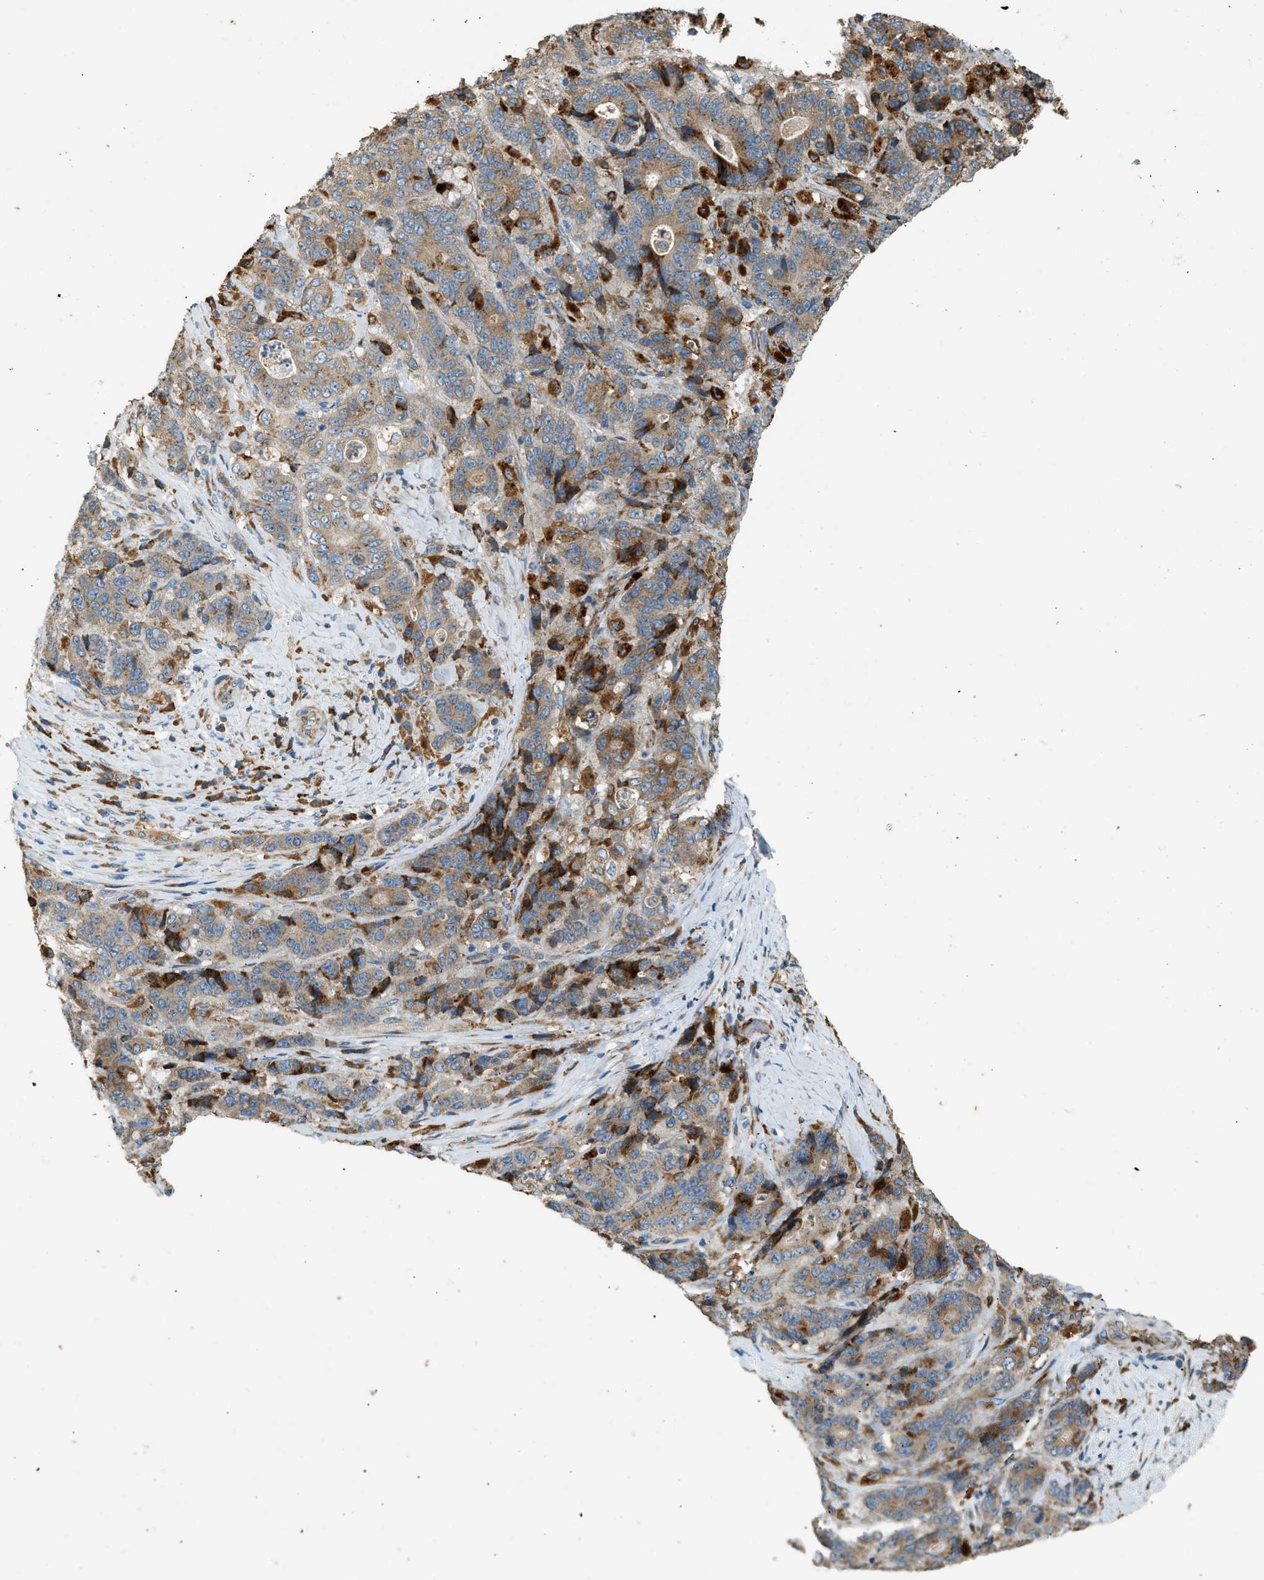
{"staining": {"intensity": "moderate", "quantity": ">75%", "location": "cytoplasmic/membranous"}, "tissue": "stomach cancer", "cell_type": "Tumor cells", "image_type": "cancer", "snomed": [{"axis": "morphology", "description": "Adenocarcinoma, NOS"}, {"axis": "topography", "description": "Stomach"}], "caption": "Moderate cytoplasmic/membranous expression is present in about >75% of tumor cells in stomach adenocarcinoma. The staining was performed using DAB (3,3'-diaminobenzidine) to visualize the protein expression in brown, while the nuclei were stained in blue with hematoxylin (Magnification: 20x).", "gene": "CTSB", "patient": {"sex": "female", "age": 73}}